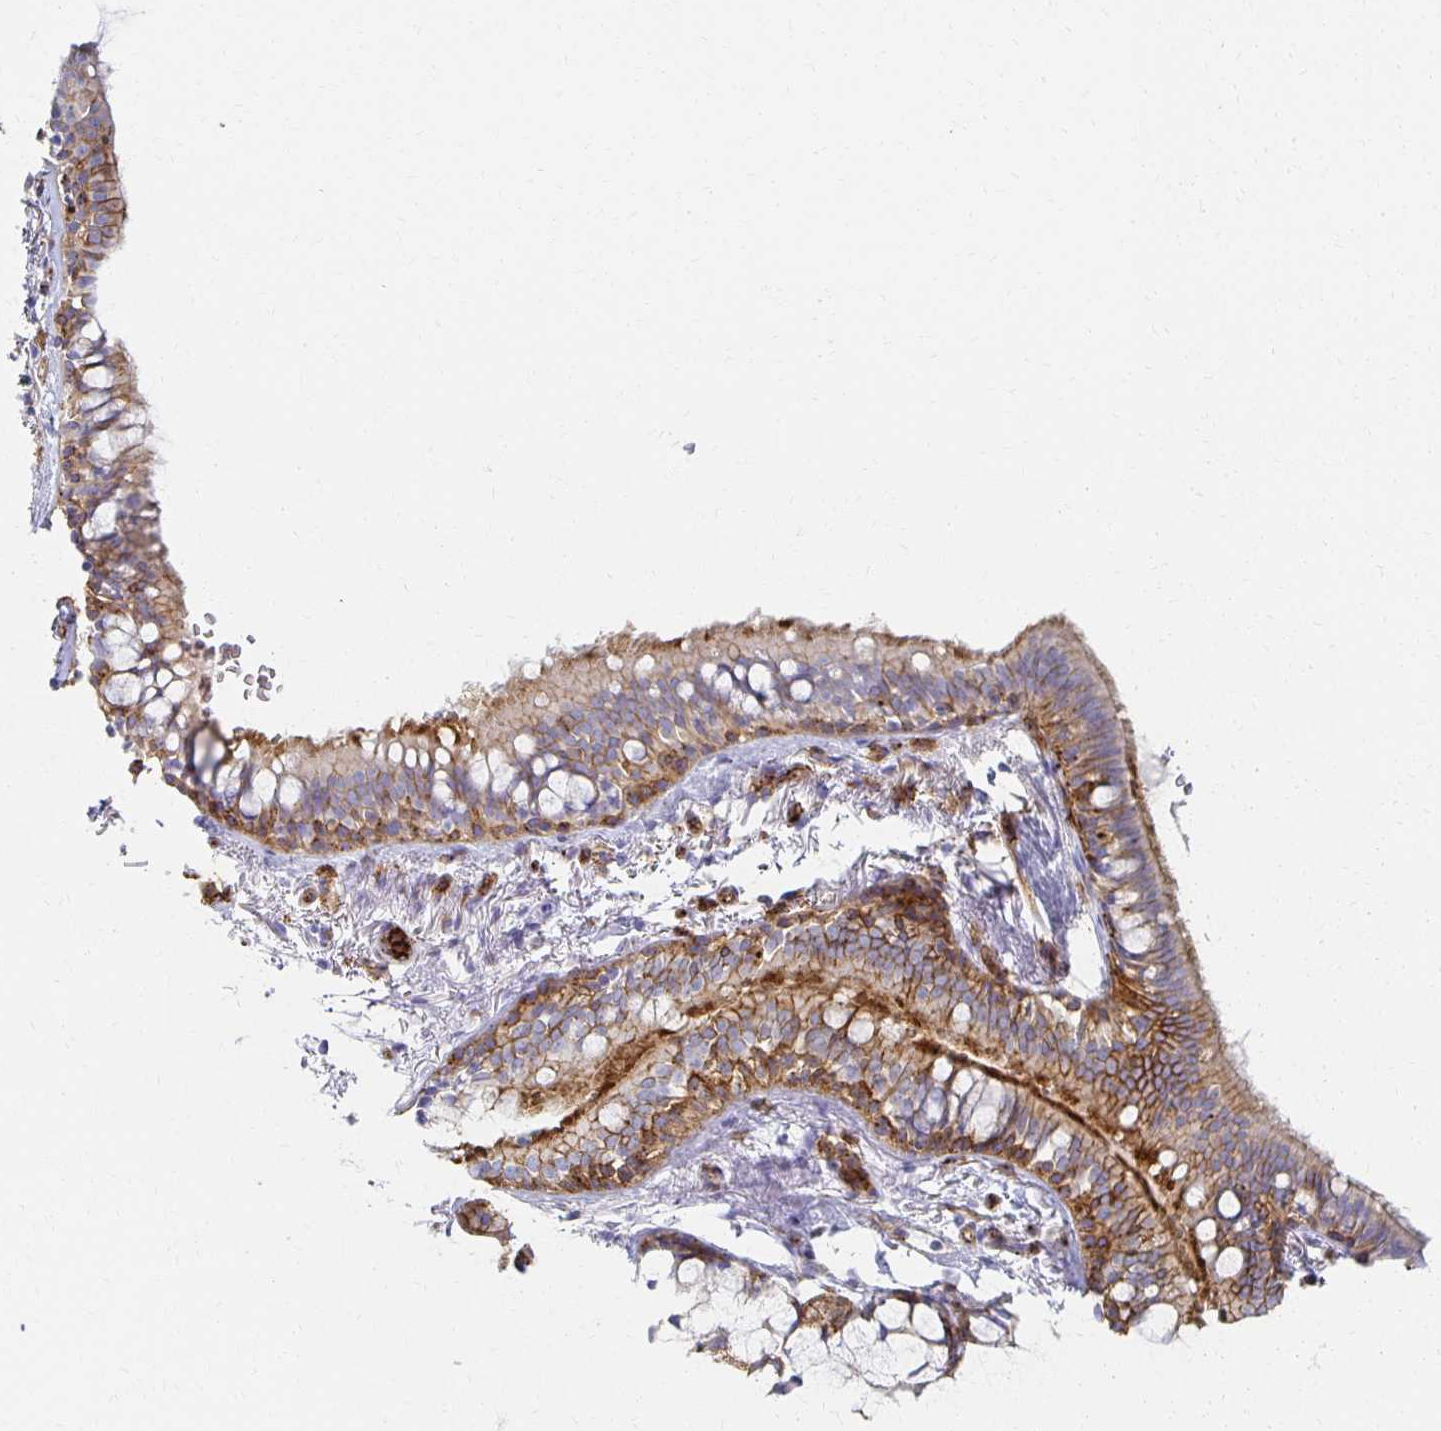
{"staining": {"intensity": "moderate", "quantity": ">75%", "location": "cytoplasmic/membranous"}, "tissue": "bronchus", "cell_type": "Respiratory epithelial cells", "image_type": "normal", "snomed": [{"axis": "morphology", "description": "Normal tissue, NOS"}, {"axis": "topography", "description": "Bronchus"}], "caption": "DAB (3,3'-diaminobenzidine) immunohistochemical staining of benign bronchus demonstrates moderate cytoplasmic/membranous protein staining in approximately >75% of respiratory epithelial cells. The staining was performed using DAB (3,3'-diaminobenzidine) to visualize the protein expression in brown, while the nuclei were stained in blue with hematoxylin (Magnification: 20x).", "gene": "TAAR1", "patient": {"sex": "male", "age": 70}}